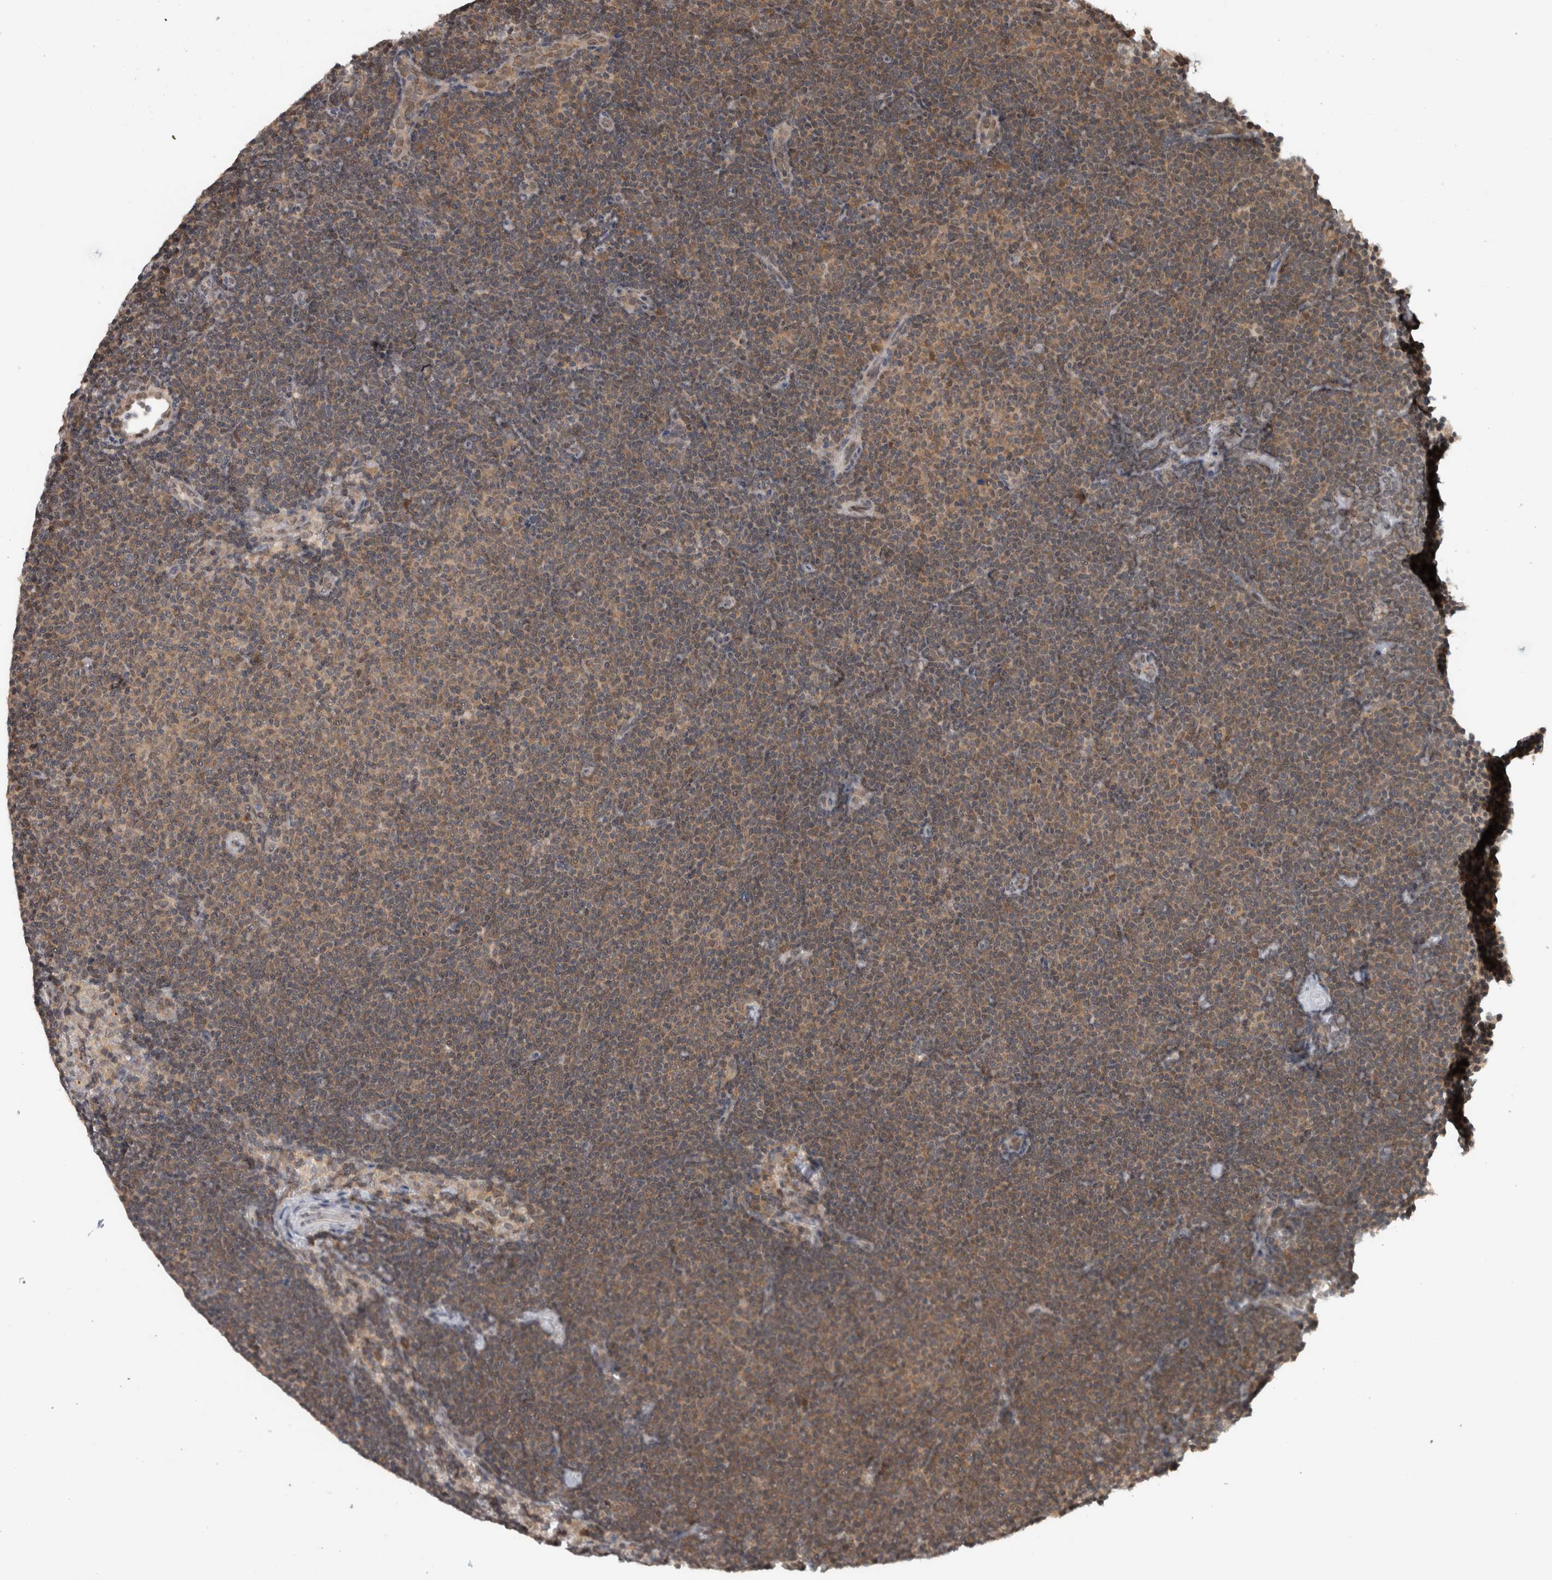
{"staining": {"intensity": "weak", "quantity": ">75%", "location": "cytoplasmic/membranous"}, "tissue": "lymphoma", "cell_type": "Tumor cells", "image_type": "cancer", "snomed": [{"axis": "morphology", "description": "Malignant lymphoma, non-Hodgkin's type, Low grade"}, {"axis": "topography", "description": "Lymph node"}], "caption": "Immunohistochemical staining of human low-grade malignant lymphoma, non-Hodgkin's type demonstrates weak cytoplasmic/membranous protein positivity in approximately >75% of tumor cells. Immunohistochemistry stains the protein of interest in brown and the nuclei are stained blue.", "gene": "SPAG7", "patient": {"sex": "female", "age": 53}}